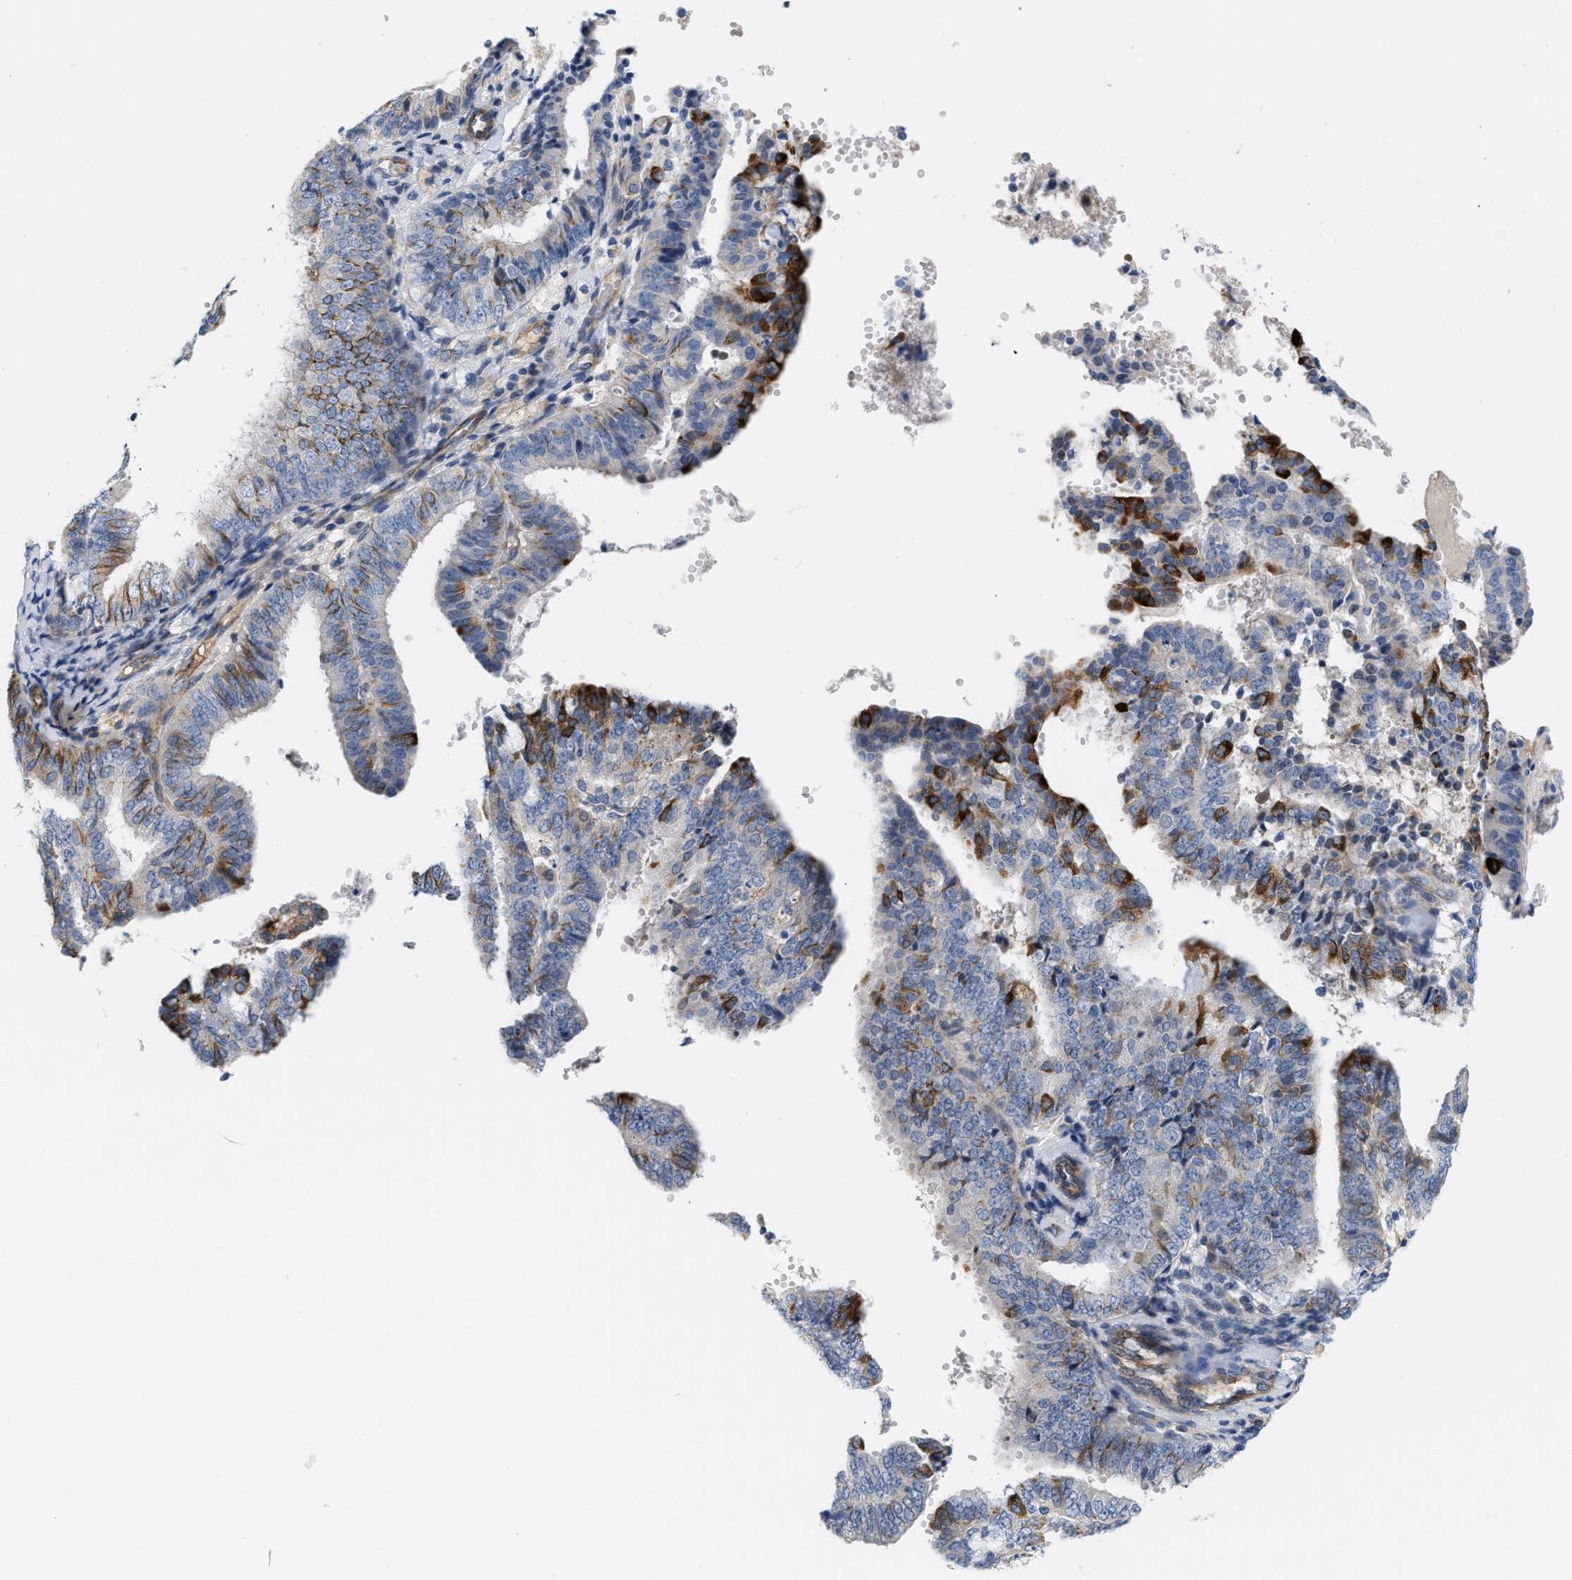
{"staining": {"intensity": "strong", "quantity": "<25%", "location": "cytoplasmic/membranous"}, "tissue": "endometrial cancer", "cell_type": "Tumor cells", "image_type": "cancer", "snomed": [{"axis": "morphology", "description": "Adenocarcinoma, NOS"}, {"axis": "topography", "description": "Endometrium"}], "caption": "Immunohistochemistry (DAB (3,3'-diaminobenzidine)) staining of human endometrial adenocarcinoma reveals strong cytoplasmic/membranous protein expression in approximately <25% of tumor cells. (IHC, brightfield microscopy, high magnification).", "gene": "TFPI", "patient": {"sex": "female", "age": 63}}